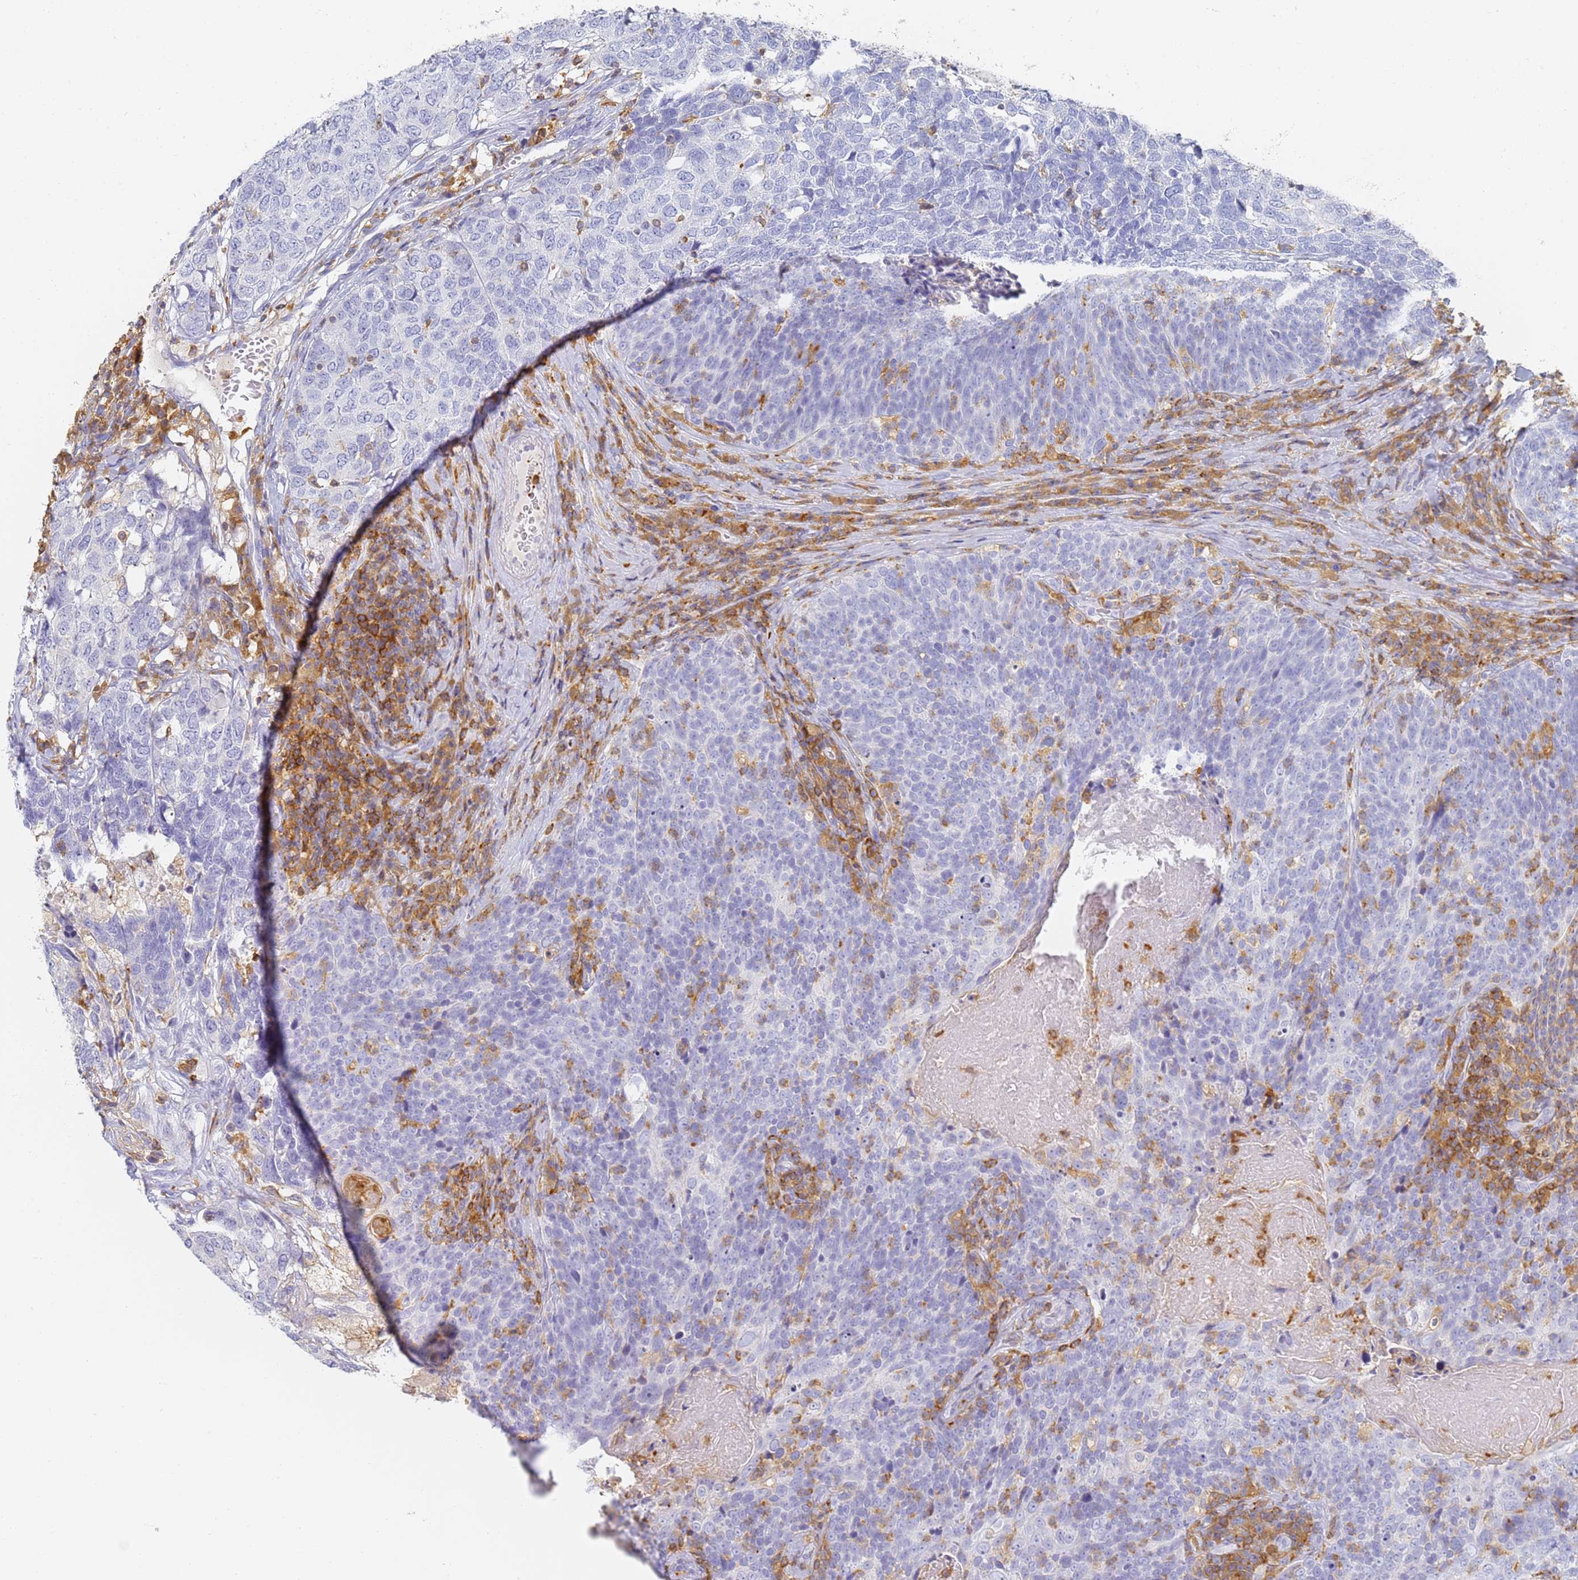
{"staining": {"intensity": "negative", "quantity": "none", "location": "none"}, "tissue": "head and neck cancer", "cell_type": "Tumor cells", "image_type": "cancer", "snomed": [{"axis": "morphology", "description": "Squamous cell carcinoma, NOS"}, {"axis": "morphology", "description": "Squamous cell carcinoma, metastatic, NOS"}, {"axis": "topography", "description": "Lymph node"}, {"axis": "topography", "description": "Head-Neck"}], "caption": "Tumor cells are negative for protein expression in human head and neck cancer (metastatic squamous cell carcinoma). (DAB (3,3'-diaminobenzidine) IHC with hematoxylin counter stain).", "gene": "BIN2", "patient": {"sex": "male", "age": 62}}